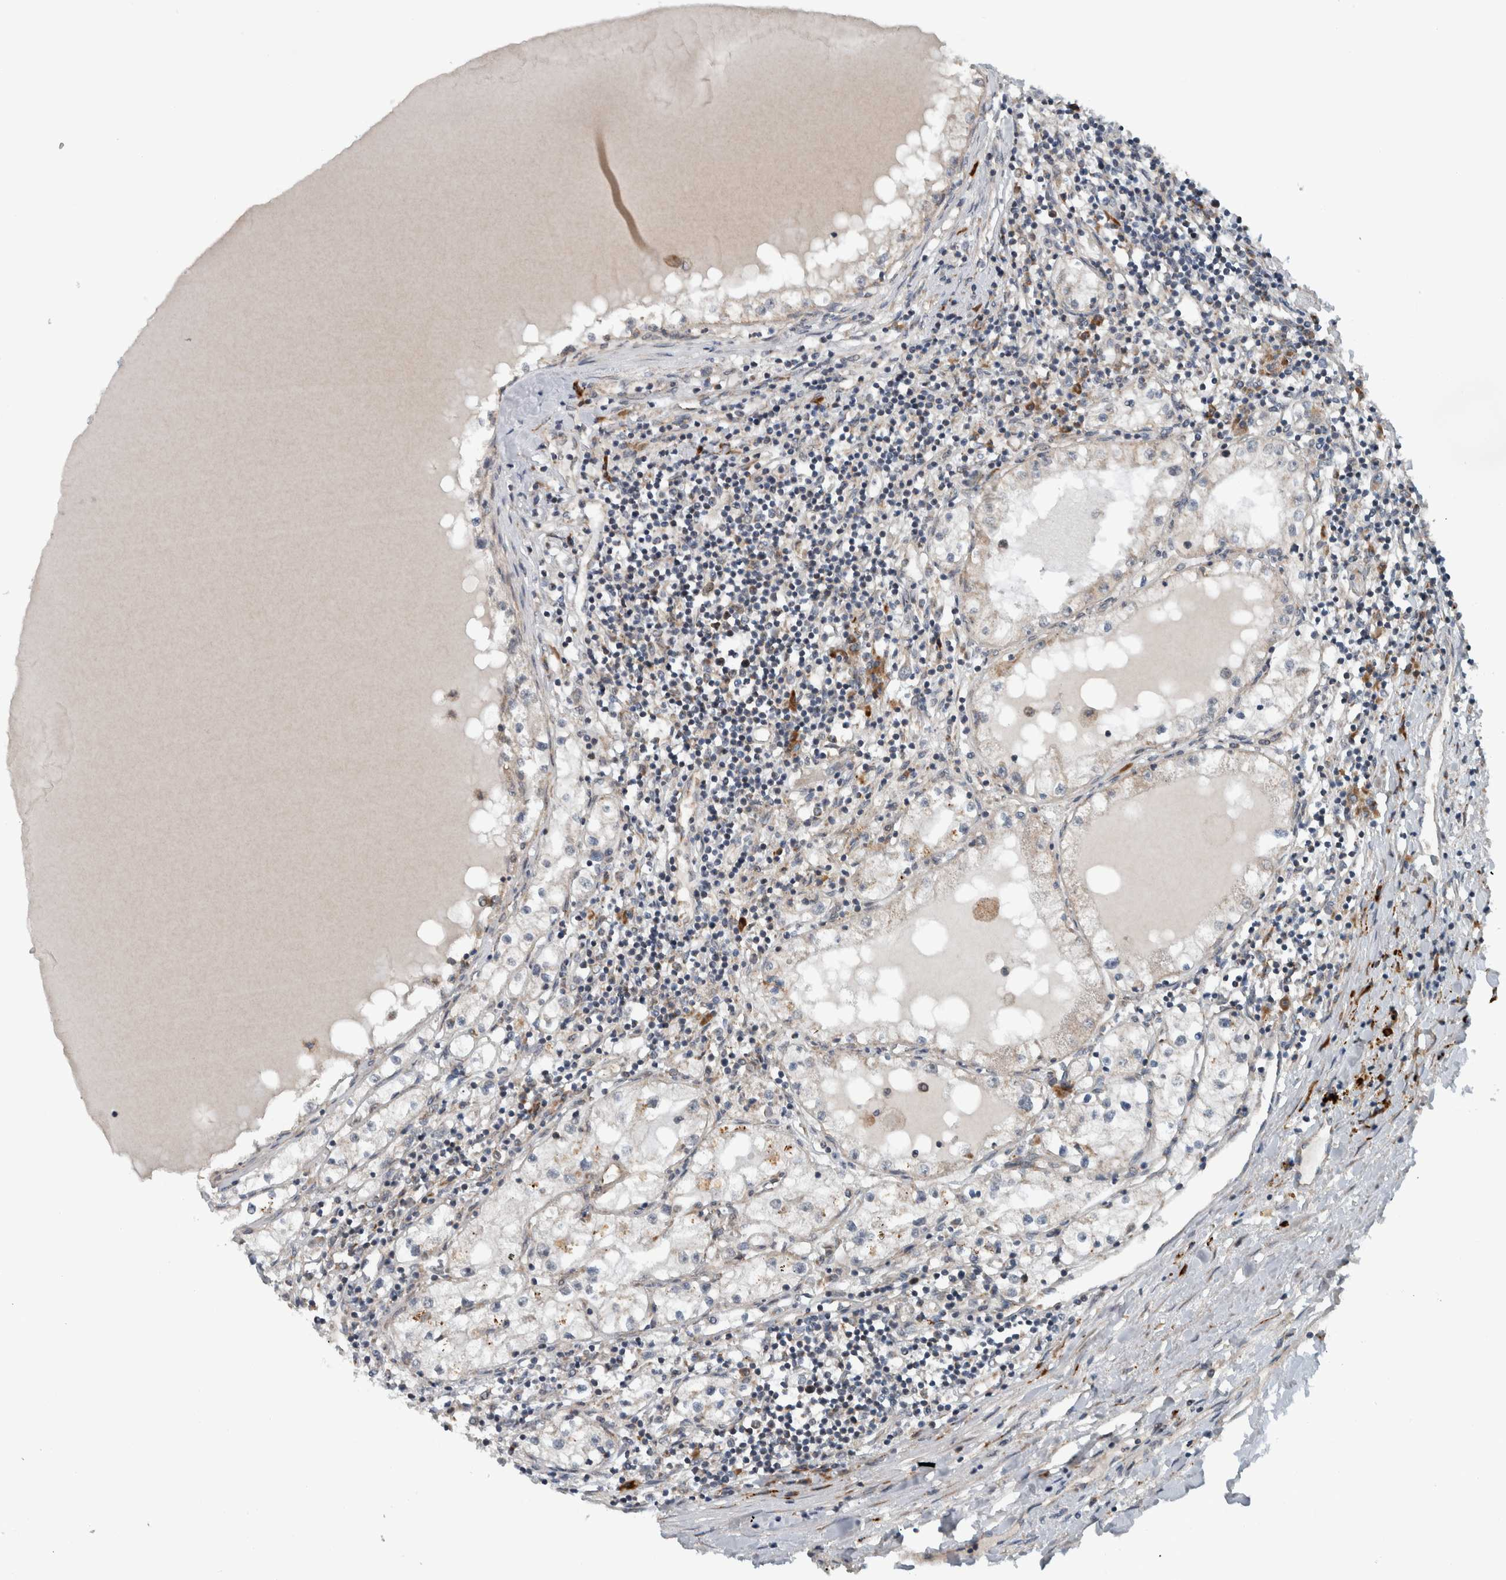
{"staining": {"intensity": "weak", "quantity": "25%-75%", "location": "cytoplasmic/membranous"}, "tissue": "renal cancer", "cell_type": "Tumor cells", "image_type": "cancer", "snomed": [{"axis": "morphology", "description": "Adenocarcinoma, NOS"}, {"axis": "topography", "description": "Kidney"}], "caption": "A high-resolution image shows immunohistochemistry staining of renal adenocarcinoma, which shows weak cytoplasmic/membranous staining in approximately 25%-75% of tumor cells. (DAB (3,3'-diaminobenzidine) = brown stain, brightfield microscopy at high magnification).", "gene": "GBA2", "patient": {"sex": "male", "age": 68}}